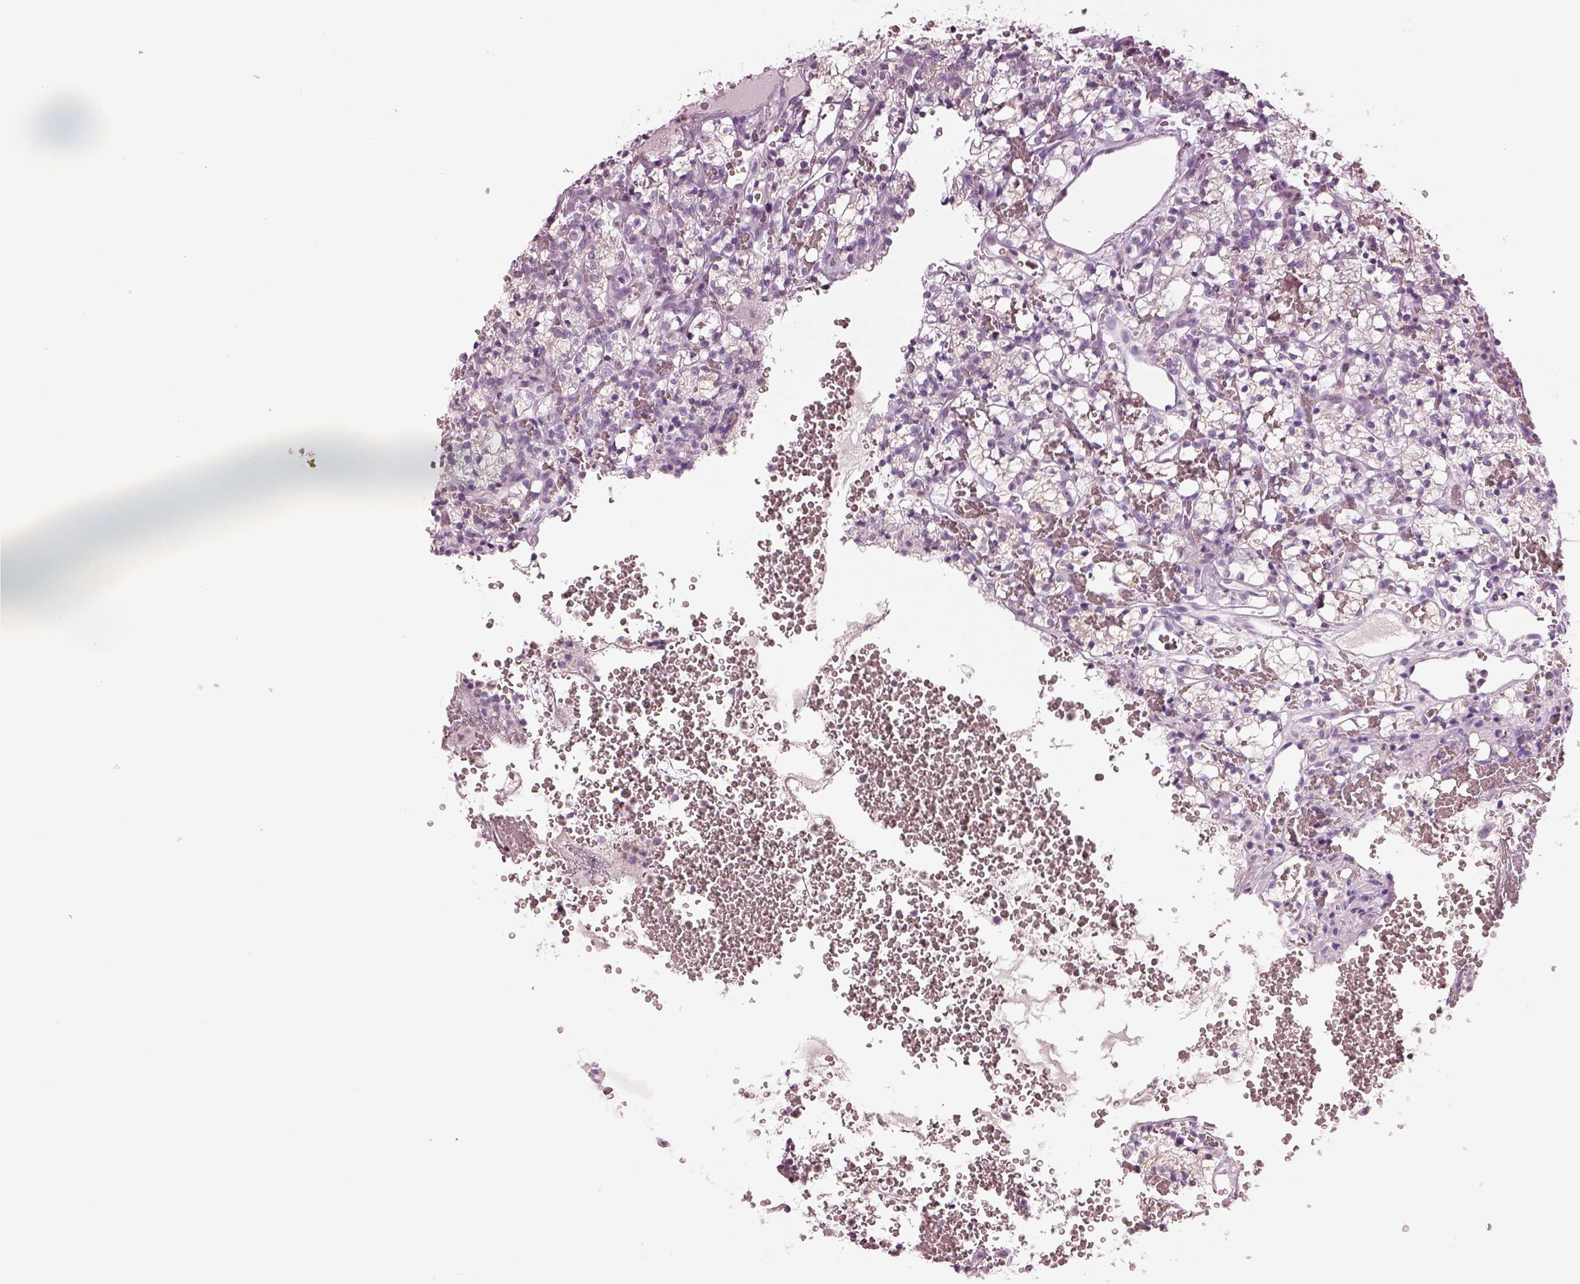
{"staining": {"intensity": "negative", "quantity": "none", "location": "none"}, "tissue": "renal cancer", "cell_type": "Tumor cells", "image_type": "cancer", "snomed": [{"axis": "morphology", "description": "Adenocarcinoma, NOS"}, {"axis": "topography", "description": "Kidney"}], "caption": "This is a micrograph of IHC staining of adenocarcinoma (renal), which shows no positivity in tumor cells.", "gene": "CSH1", "patient": {"sex": "female", "age": 69}}